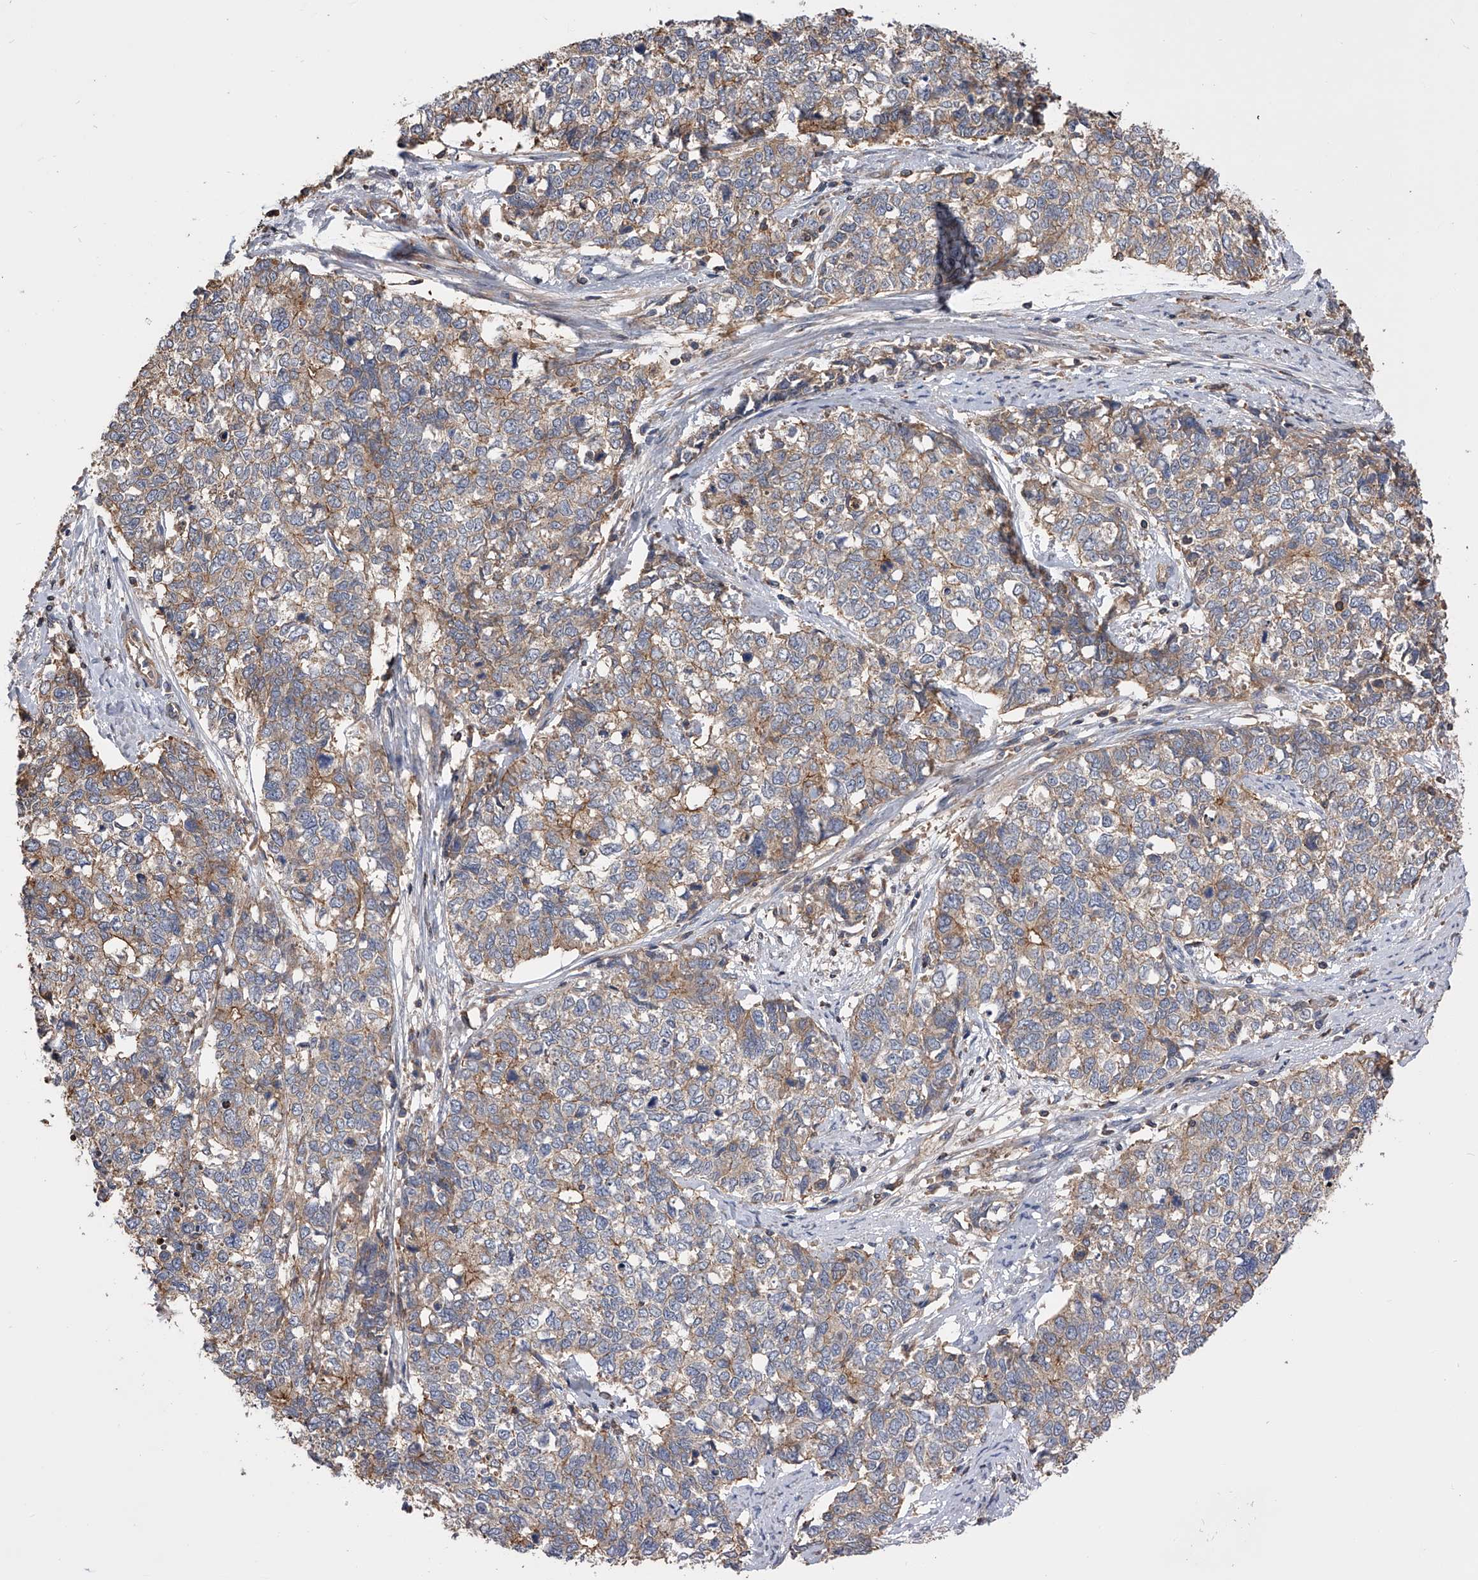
{"staining": {"intensity": "moderate", "quantity": "25%-75%", "location": "cytoplasmic/membranous"}, "tissue": "cervical cancer", "cell_type": "Tumor cells", "image_type": "cancer", "snomed": [{"axis": "morphology", "description": "Squamous cell carcinoma, NOS"}, {"axis": "topography", "description": "Cervix"}], "caption": "Moderate cytoplasmic/membranous staining is identified in about 25%-75% of tumor cells in cervical squamous cell carcinoma.", "gene": "CUL7", "patient": {"sex": "female", "age": 63}}